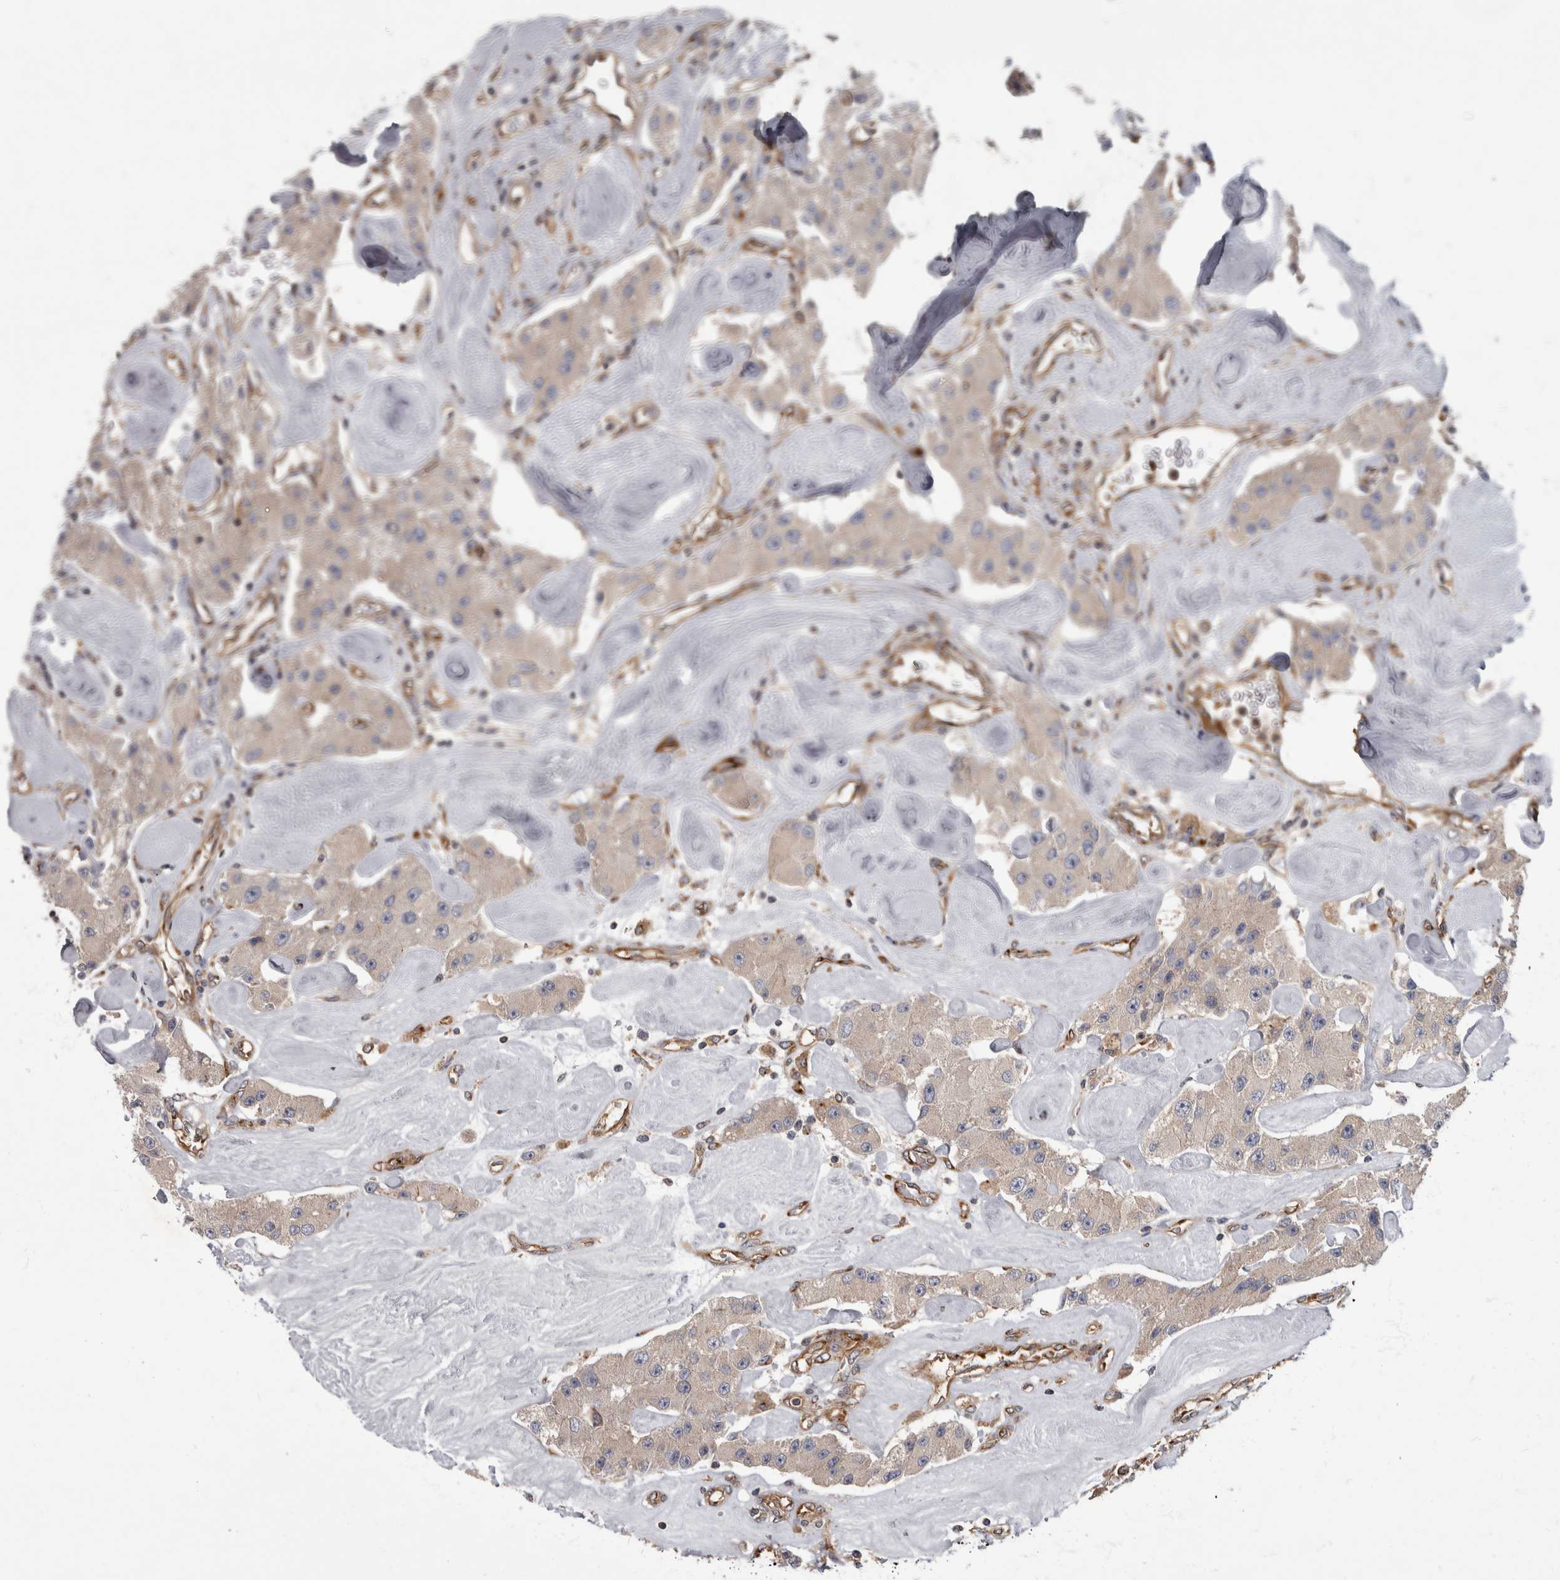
{"staining": {"intensity": "weak", "quantity": "<25%", "location": "cytoplasmic/membranous"}, "tissue": "carcinoid", "cell_type": "Tumor cells", "image_type": "cancer", "snomed": [{"axis": "morphology", "description": "Carcinoid, malignant, NOS"}, {"axis": "topography", "description": "Pancreas"}], "caption": "Immunohistochemistry micrograph of neoplastic tissue: human carcinoid stained with DAB (3,3'-diaminobenzidine) demonstrates no significant protein positivity in tumor cells.", "gene": "HOOK3", "patient": {"sex": "male", "age": 41}}